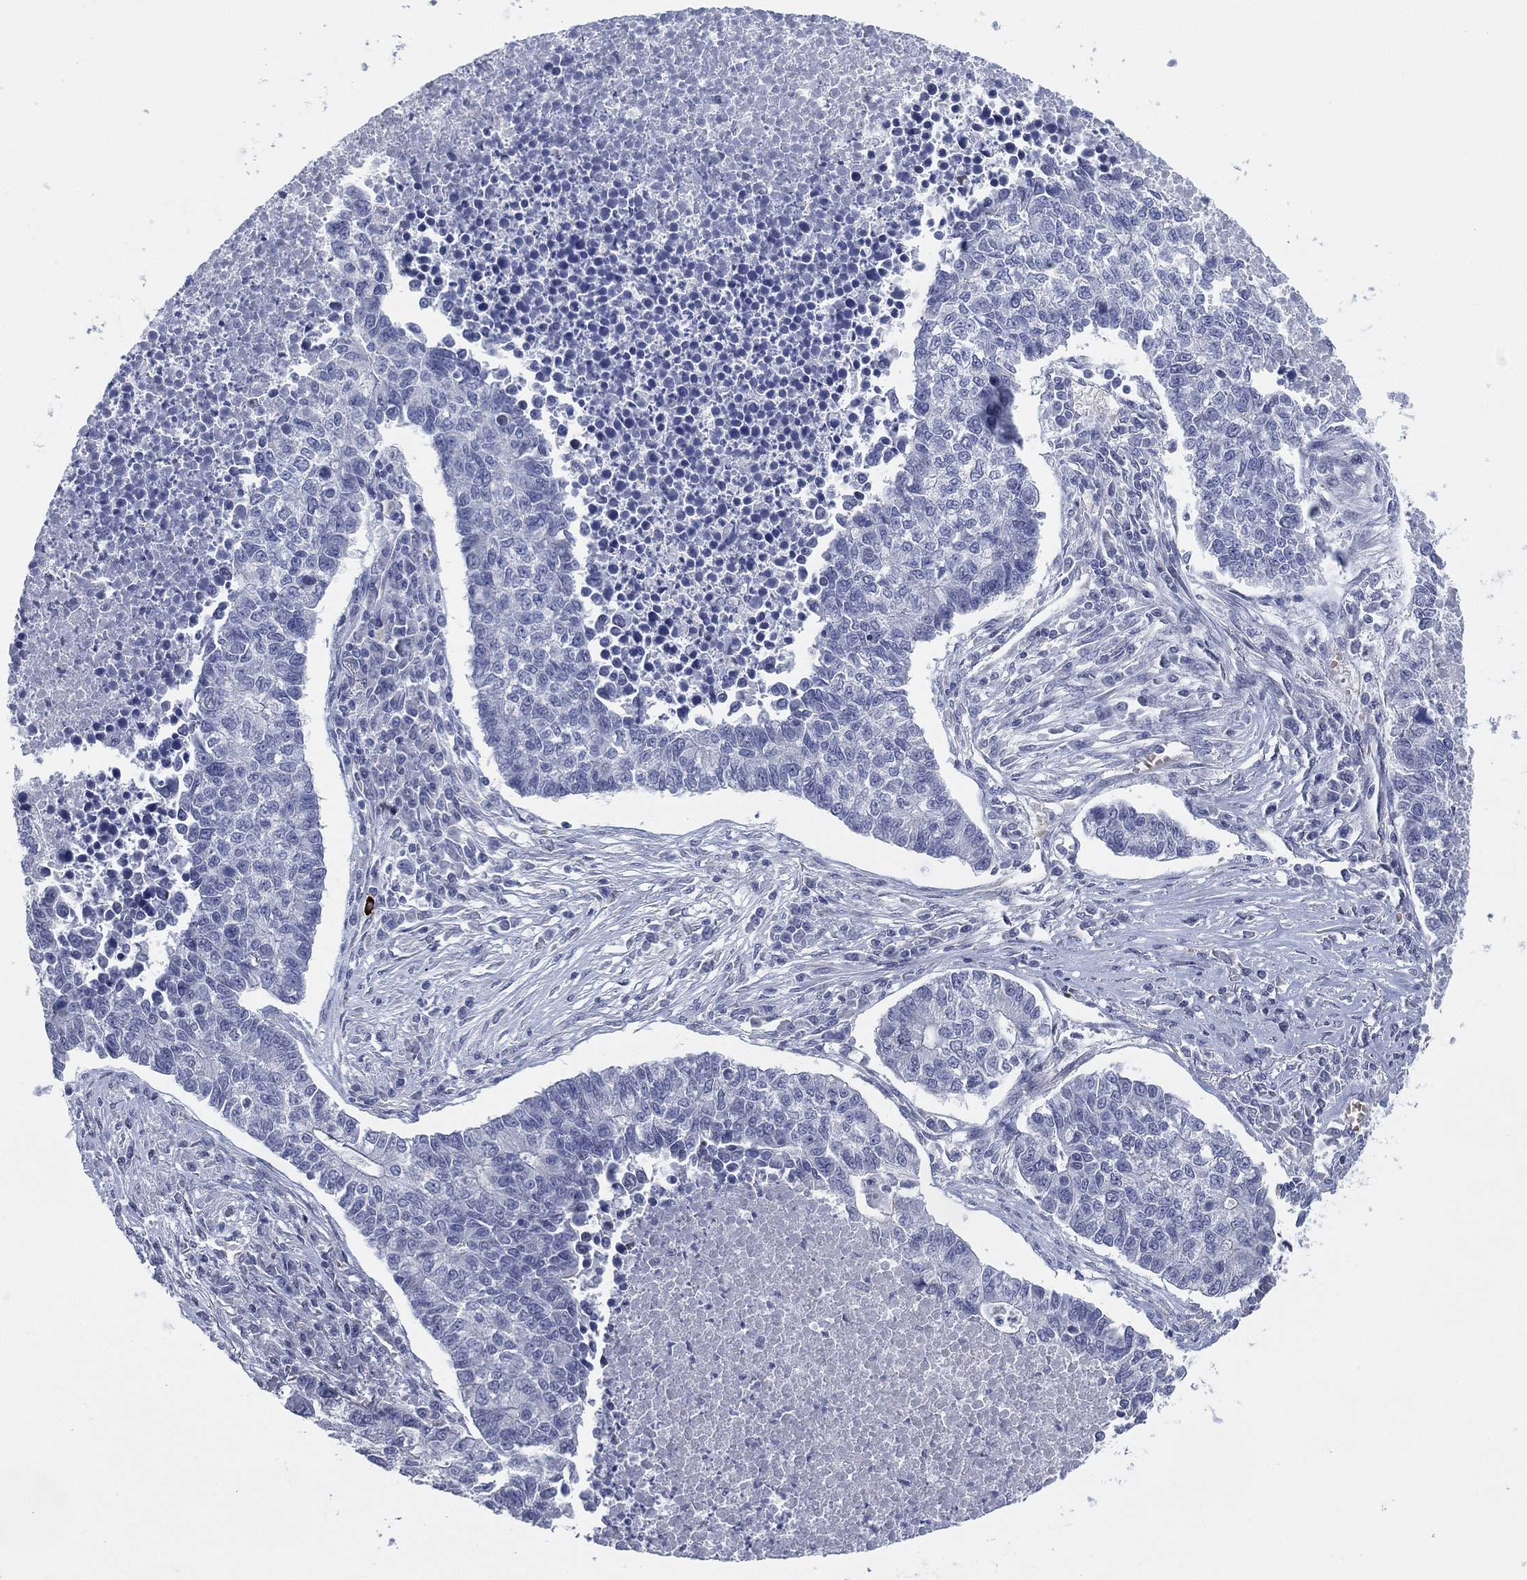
{"staining": {"intensity": "negative", "quantity": "none", "location": "none"}, "tissue": "lung cancer", "cell_type": "Tumor cells", "image_type": "cancer", "snomed": [{"axis": "morphology", "description": "Adenocarcinoma, NOS"}, {"axis": "topography", "description": "Lung"}], "caption": "Immunohistochemistry (IHC) micrograph of neoplastic tissue: human lung cancer stained with DAB (3,3'-diaminobenzidine) exhibits no significant protein positivity in tumor cells.", "gene": "CFTR", "patient": {"sex": "male", "age": 57}}